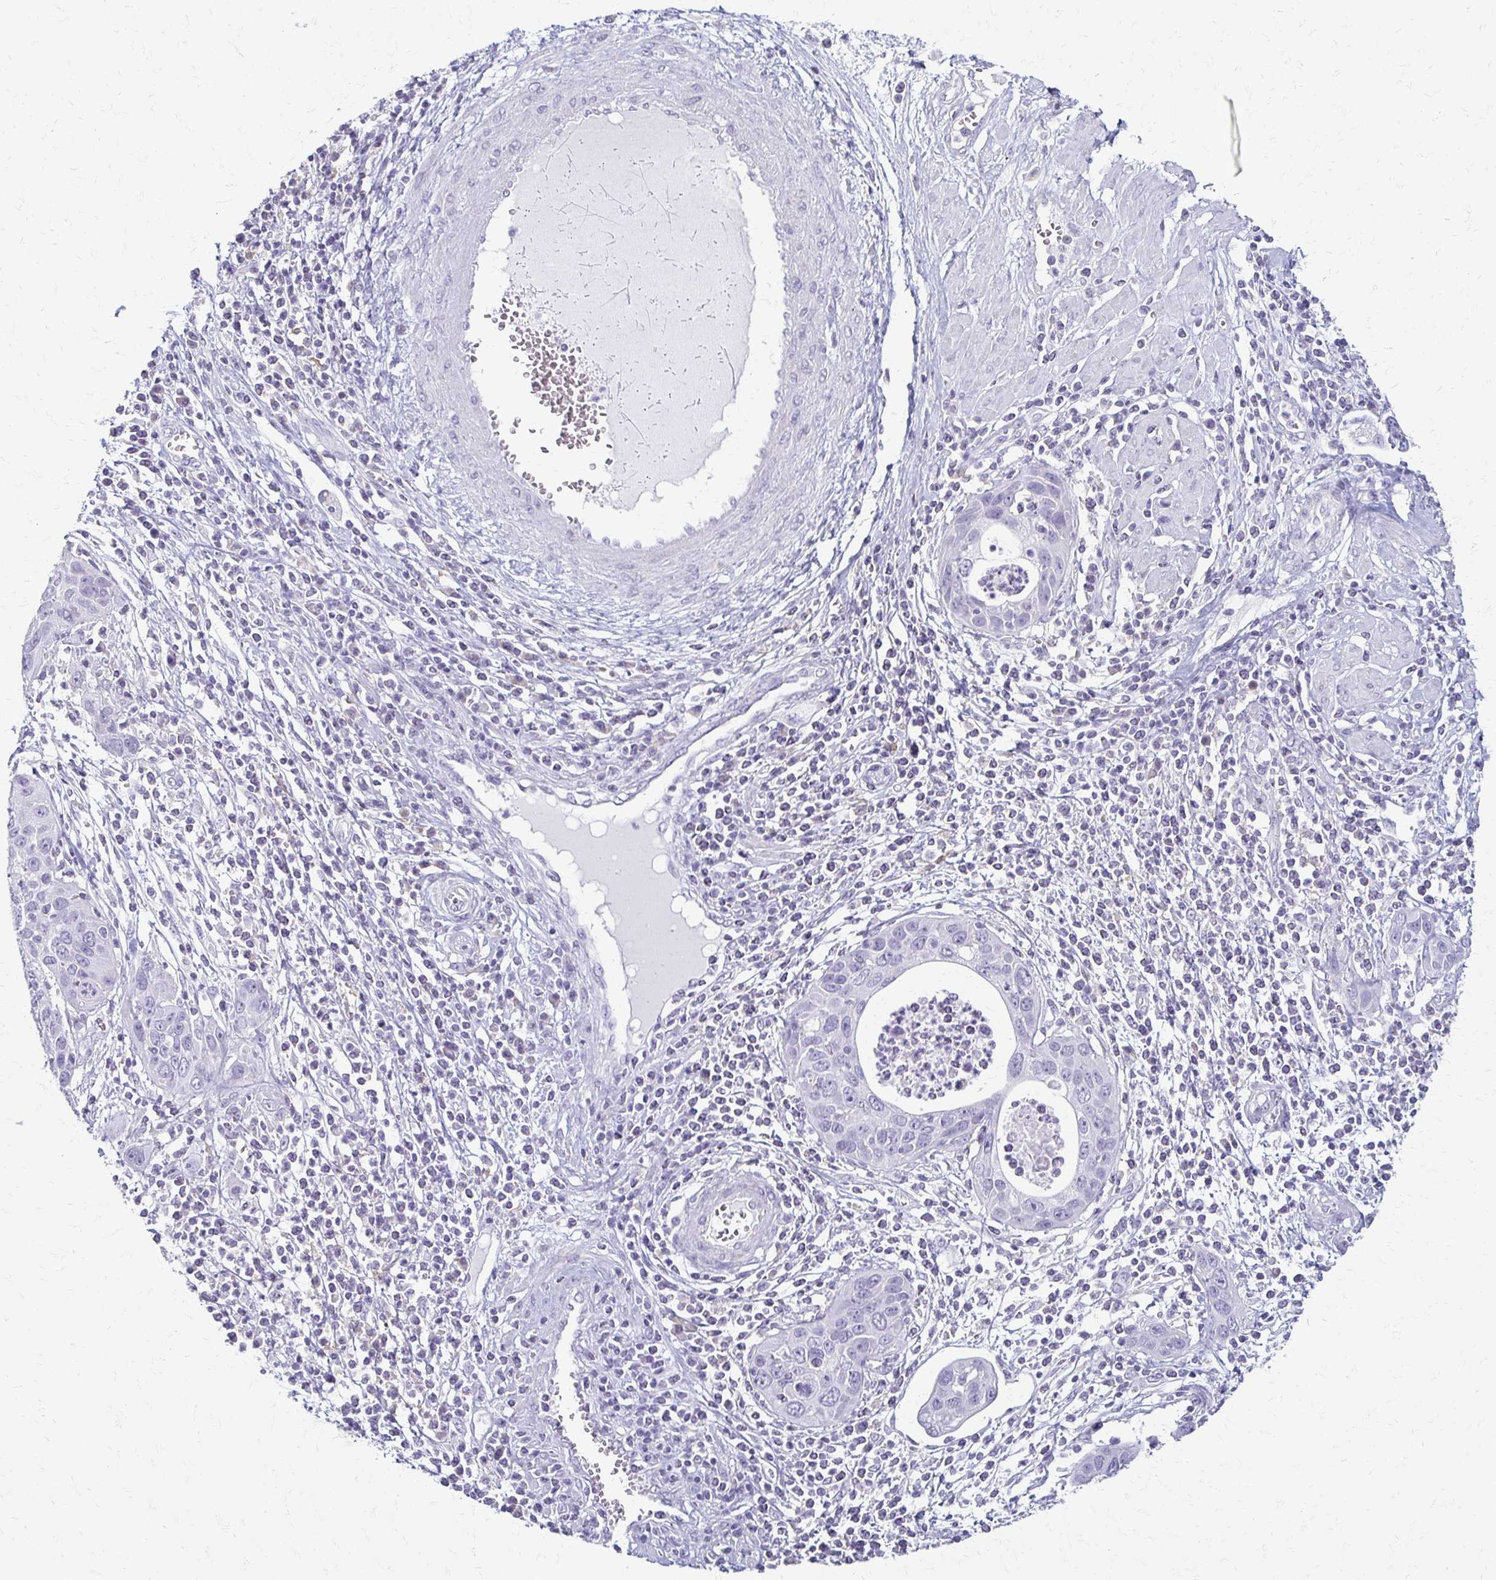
{"staining": {"intensity": "negative", "quantity": "none", "location": "none"}, "tissue": "cervical cancer", "cell_type": "Tumor cells", "image_type": "cancer", "snomed": [{"axis": "morphology", "description": "Squamous cell carcinoma, NOS"}, {"axis": "topography", "description": "Cervix"}], "caption": "High magnification brightfield microscopy of cervical cancer stained with DAB (brown) and counterstained with hematoxylin (blue): tumor cells show no significant positivity.", "gene": "FCGR2B", "patient": {"sex": "female", "age": 36}}